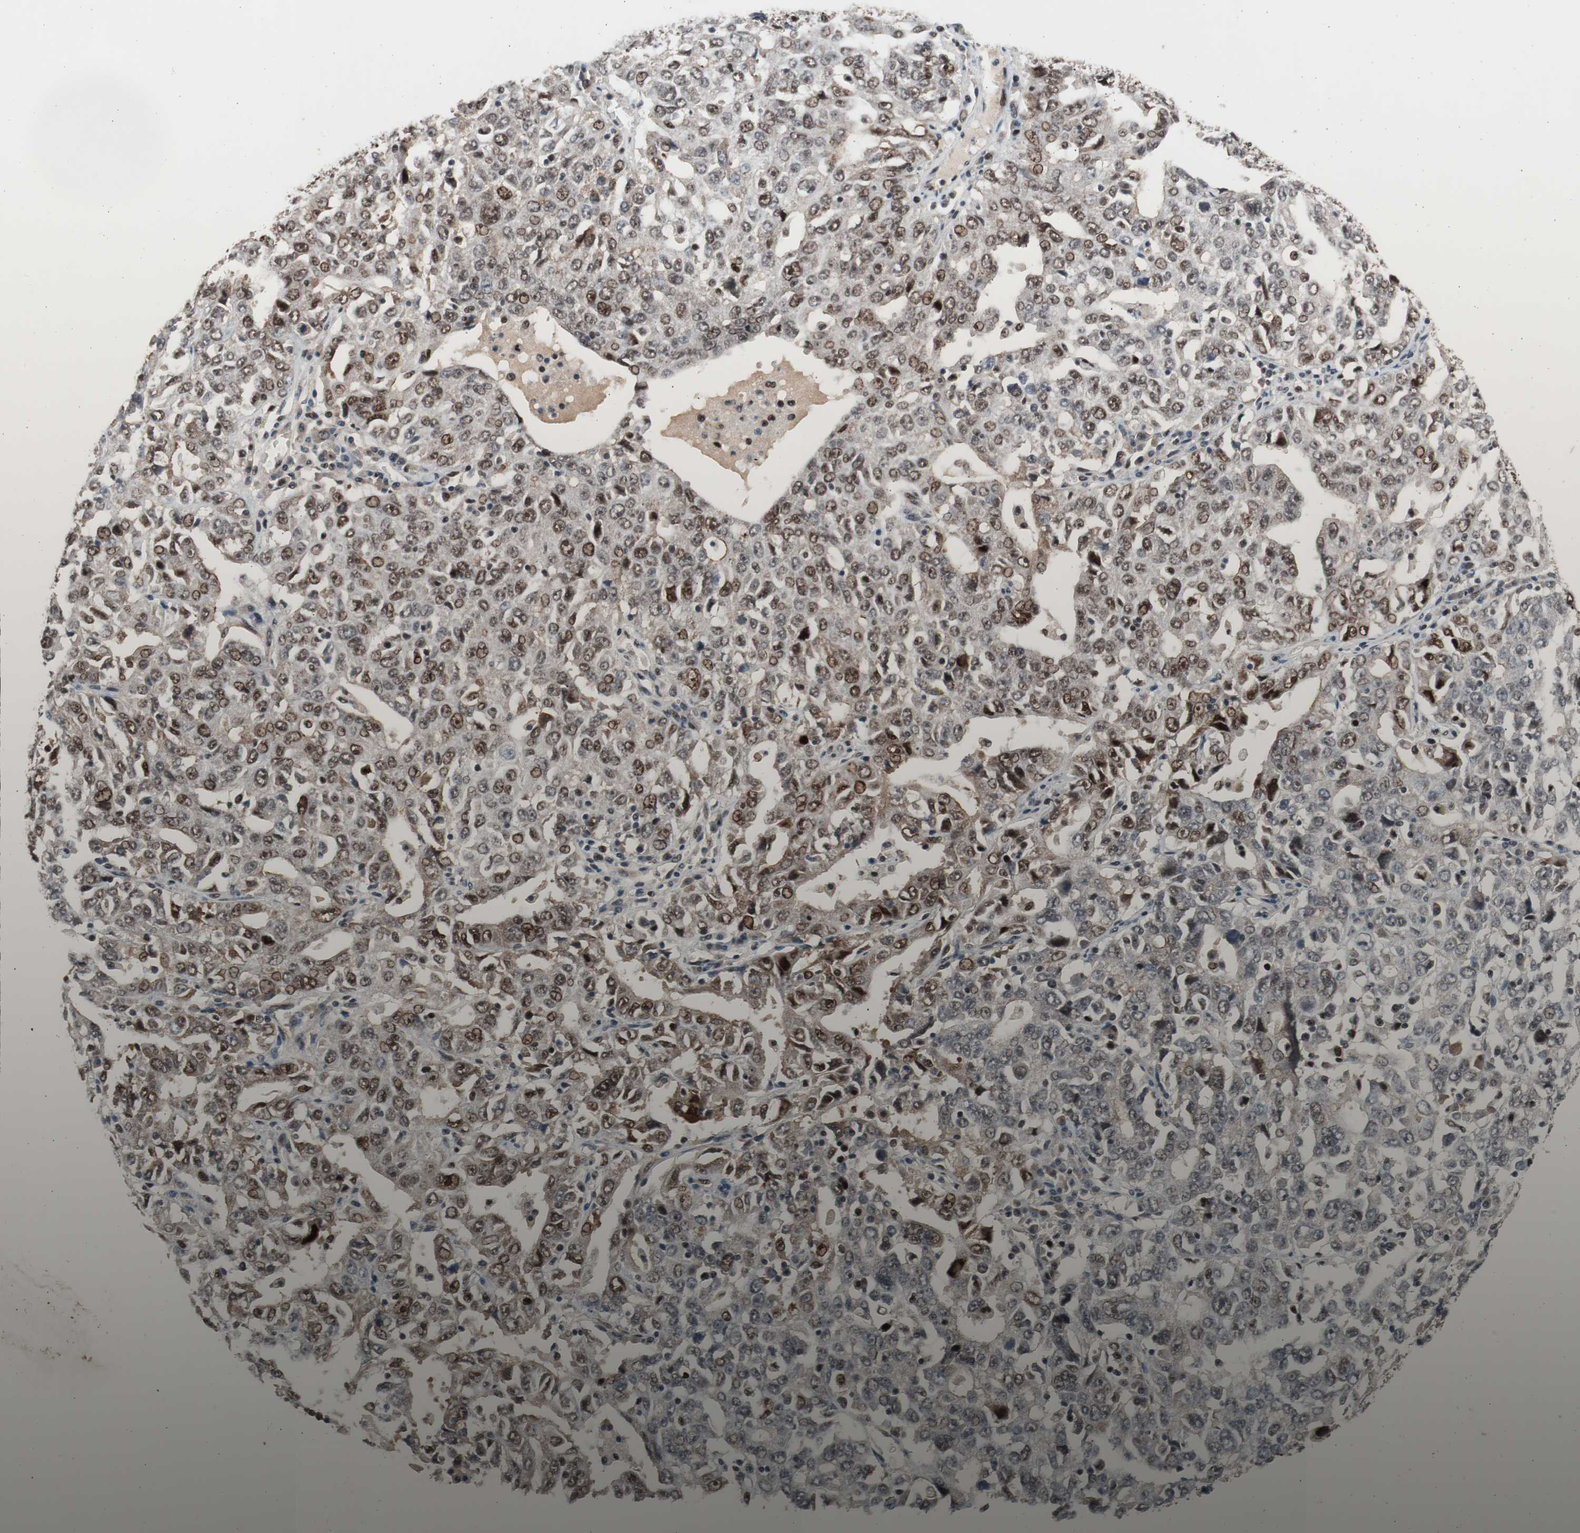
{"staining": {"intensity": "strong", "quantity": ">75%", "location": "nuclear"}, "tissue": "ovarian cancer", "cell_type": "Tumor cells", "image_type": "cancer", "snomed": [{"axis": "morphology", "description": "Carcinoma, endometroid"}, {"axis": "topography", "description": "Ovary"}], "caption": "Protein staining by IHC shows strong nuclear positivity in approximately >75% of tumor cells in endometroid carcinoma (ovarian). (brown staining indicates protein expression, while blue staining denotes nuclei).", "gene": "RPA1", "patient": {"sex": "female", "age": 62}}